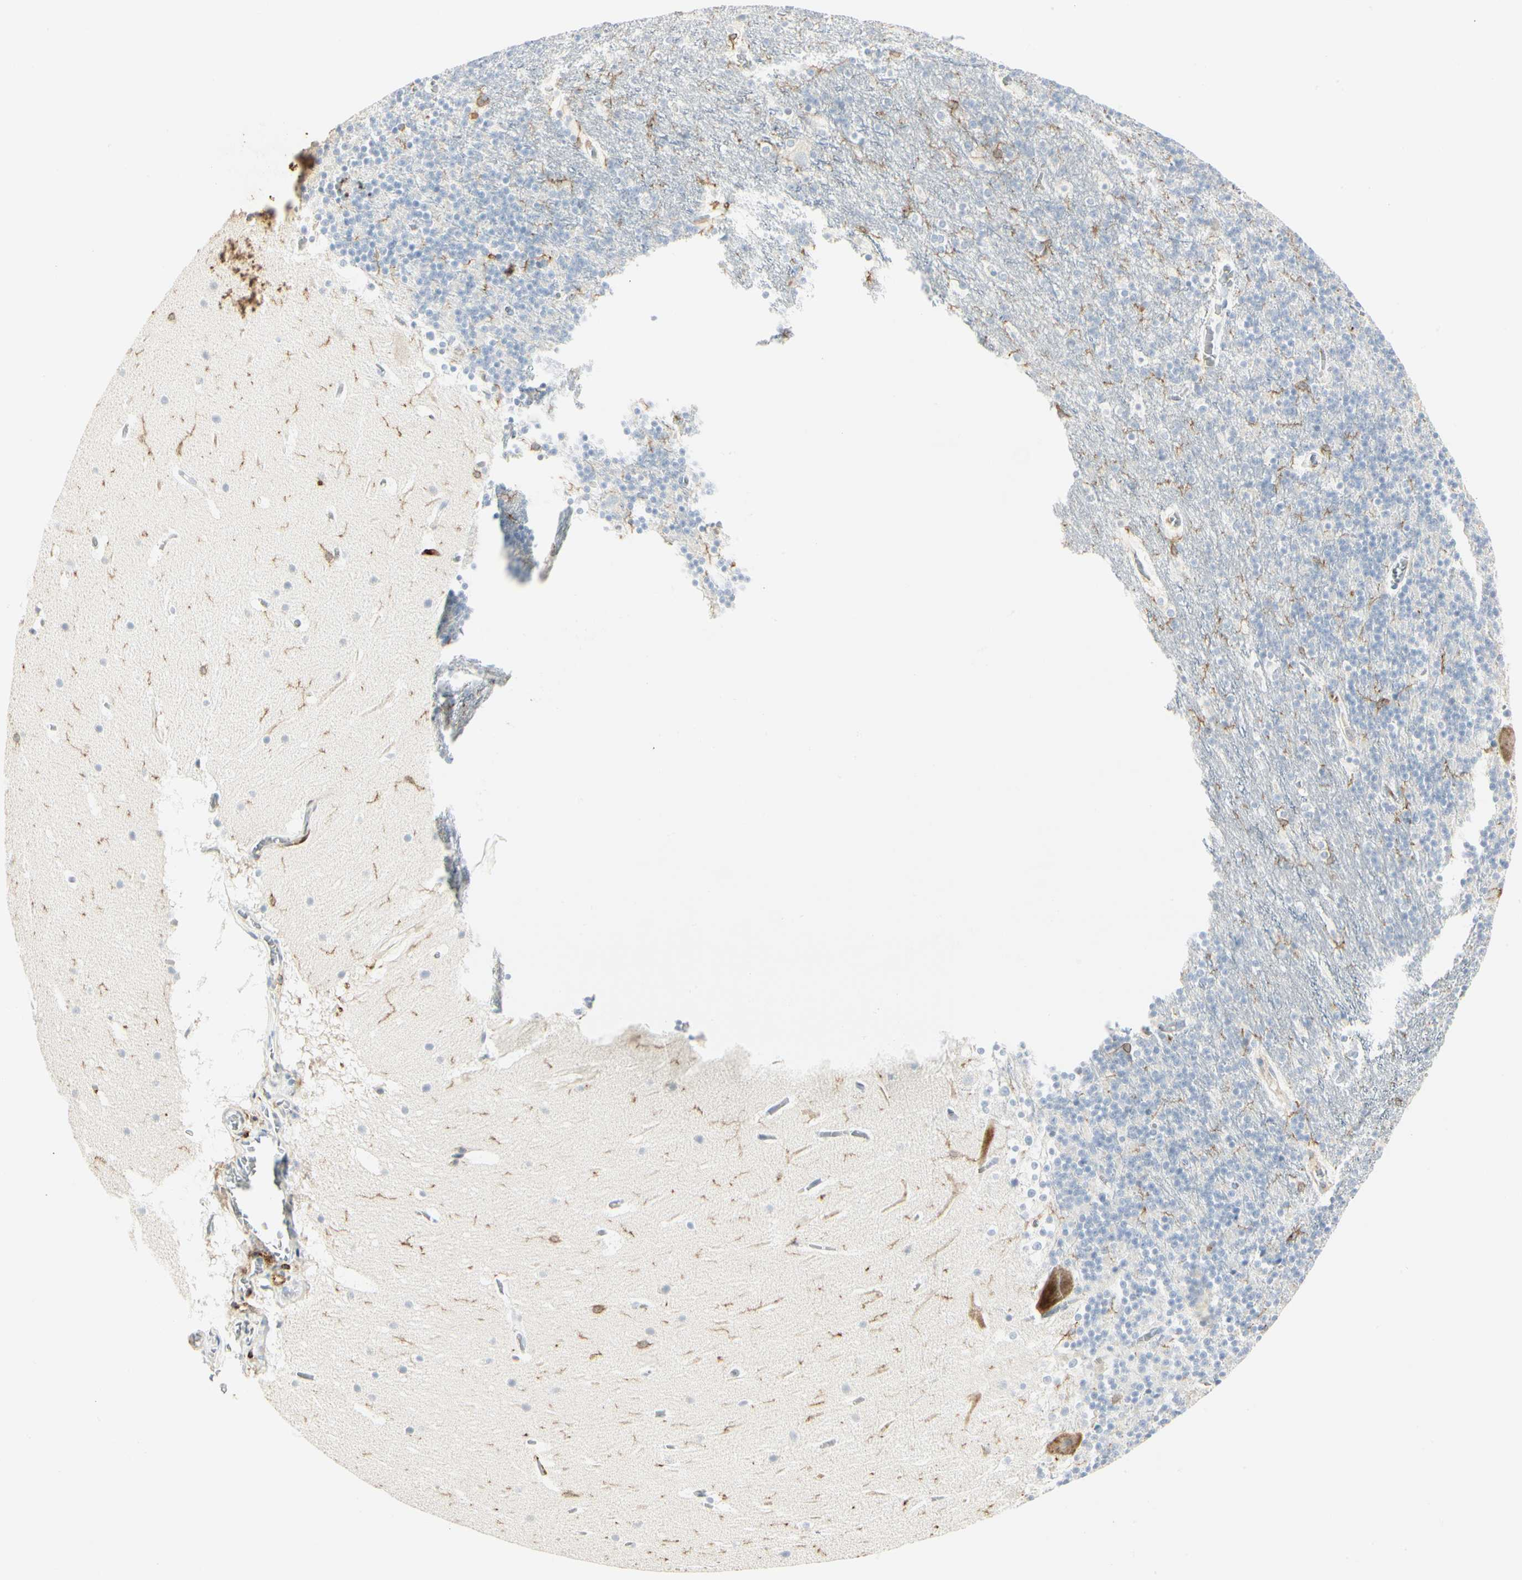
{"staining": {"intensity": "moderate", "quantity": "<25%", "location": "cytoplasmic/membranous"}, "tissue": "cerebellum", "cell_type": "Cells in granular layer", "image_type": "normal", "snomed": [{"axis": "morphology", "description": "Normal tissue, NOS"}, {"axis": "topography", "description": "Cerebellum"}], "caption": "Immunohistochemical staining of benign human cerebellum shows <25% levels of moderate cytoplasmic/membranous protein positivity in approximately <25% of cells in granular layer.", "gene": "ITGB2", "patient": {"sex": "male", "age": 45}}